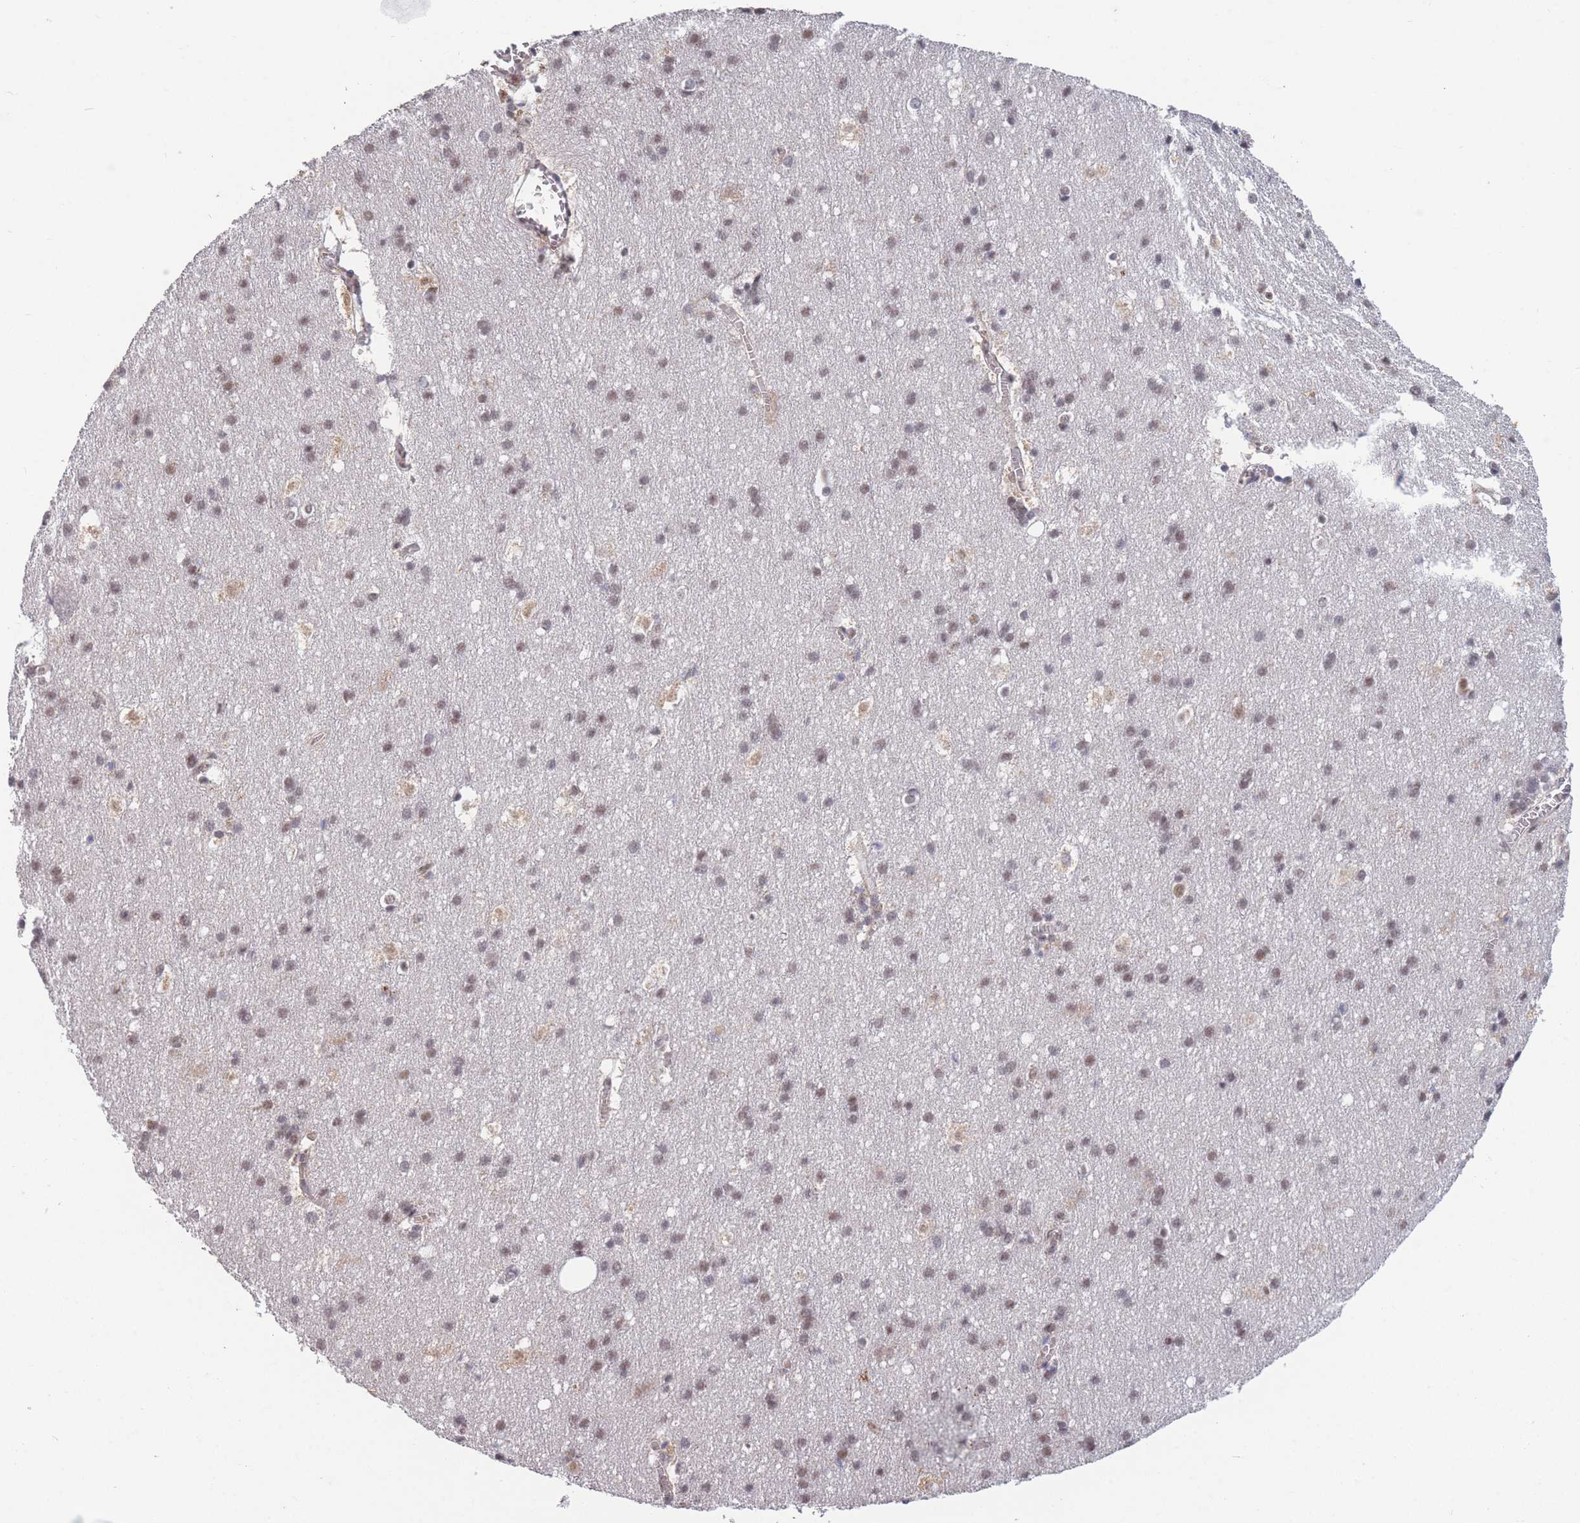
{"staining": {"intensity": "weak", "quantity": ">75%", "location": "nuclear"}, "tissue": "cerebral cortex", "cell_type": "Endothelial cells", "image_type": "normal", "snomed": [{"axis": "morphology", "description": "Normal tissue, NOS"}, {"axis": "topography", "description": "Cerebral cortex"}], "caption": "Immunohistochemistry staining of unremarkable cerebral cortex, which displays low levels of weak nuclear expression in about >75% of endothelial cells indicating weak nuclear protein staining. The staining was performed using DAB (brown) for protein detection and nuclei were counterstained in hematoxylin (blue).", "gene": "SNRPA1", "patient": {"sex": "male", "age": 54}}